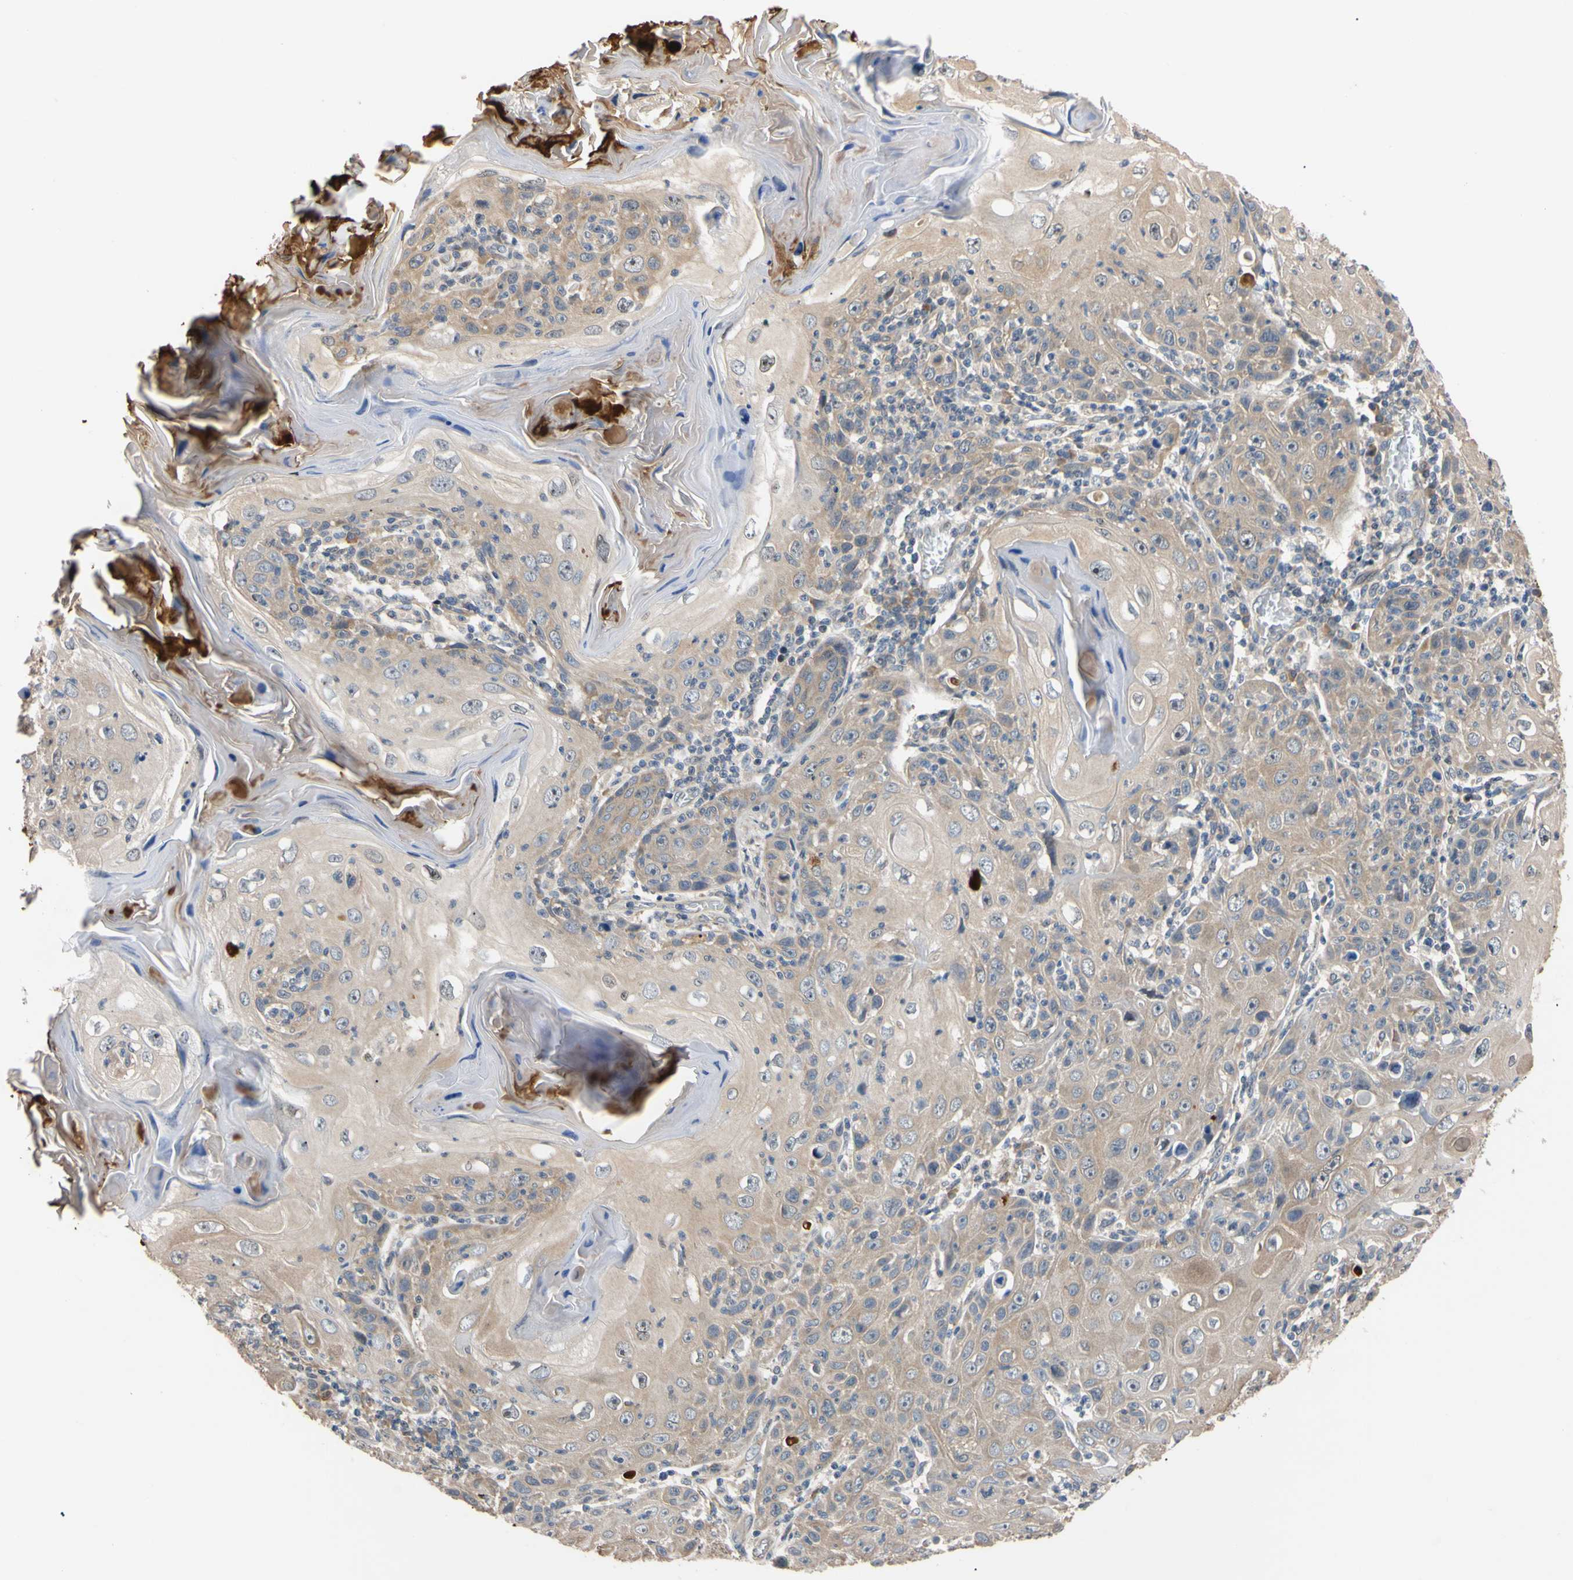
{"staining": {"intensity": "weak", "quantity": ">75%", "location": "cytoplasmic/membranous"}, "tissue": "skin cancer", "cell_type": "Tumor cells", "image_type": "cancer", "snomed": [{"axis": "morphology", "description": "Squamous cell carcinoma, NOS"}, {"axis": "topography", "description": "Skin"}], "caption": "The immunohistochemical stain highlights weak cytoplasmic/membranous staining in tumor cells of skin squamous cell carcinoma tissue.", "gene": "RARS1", "patient": {"sex": "female", "age": 88}}